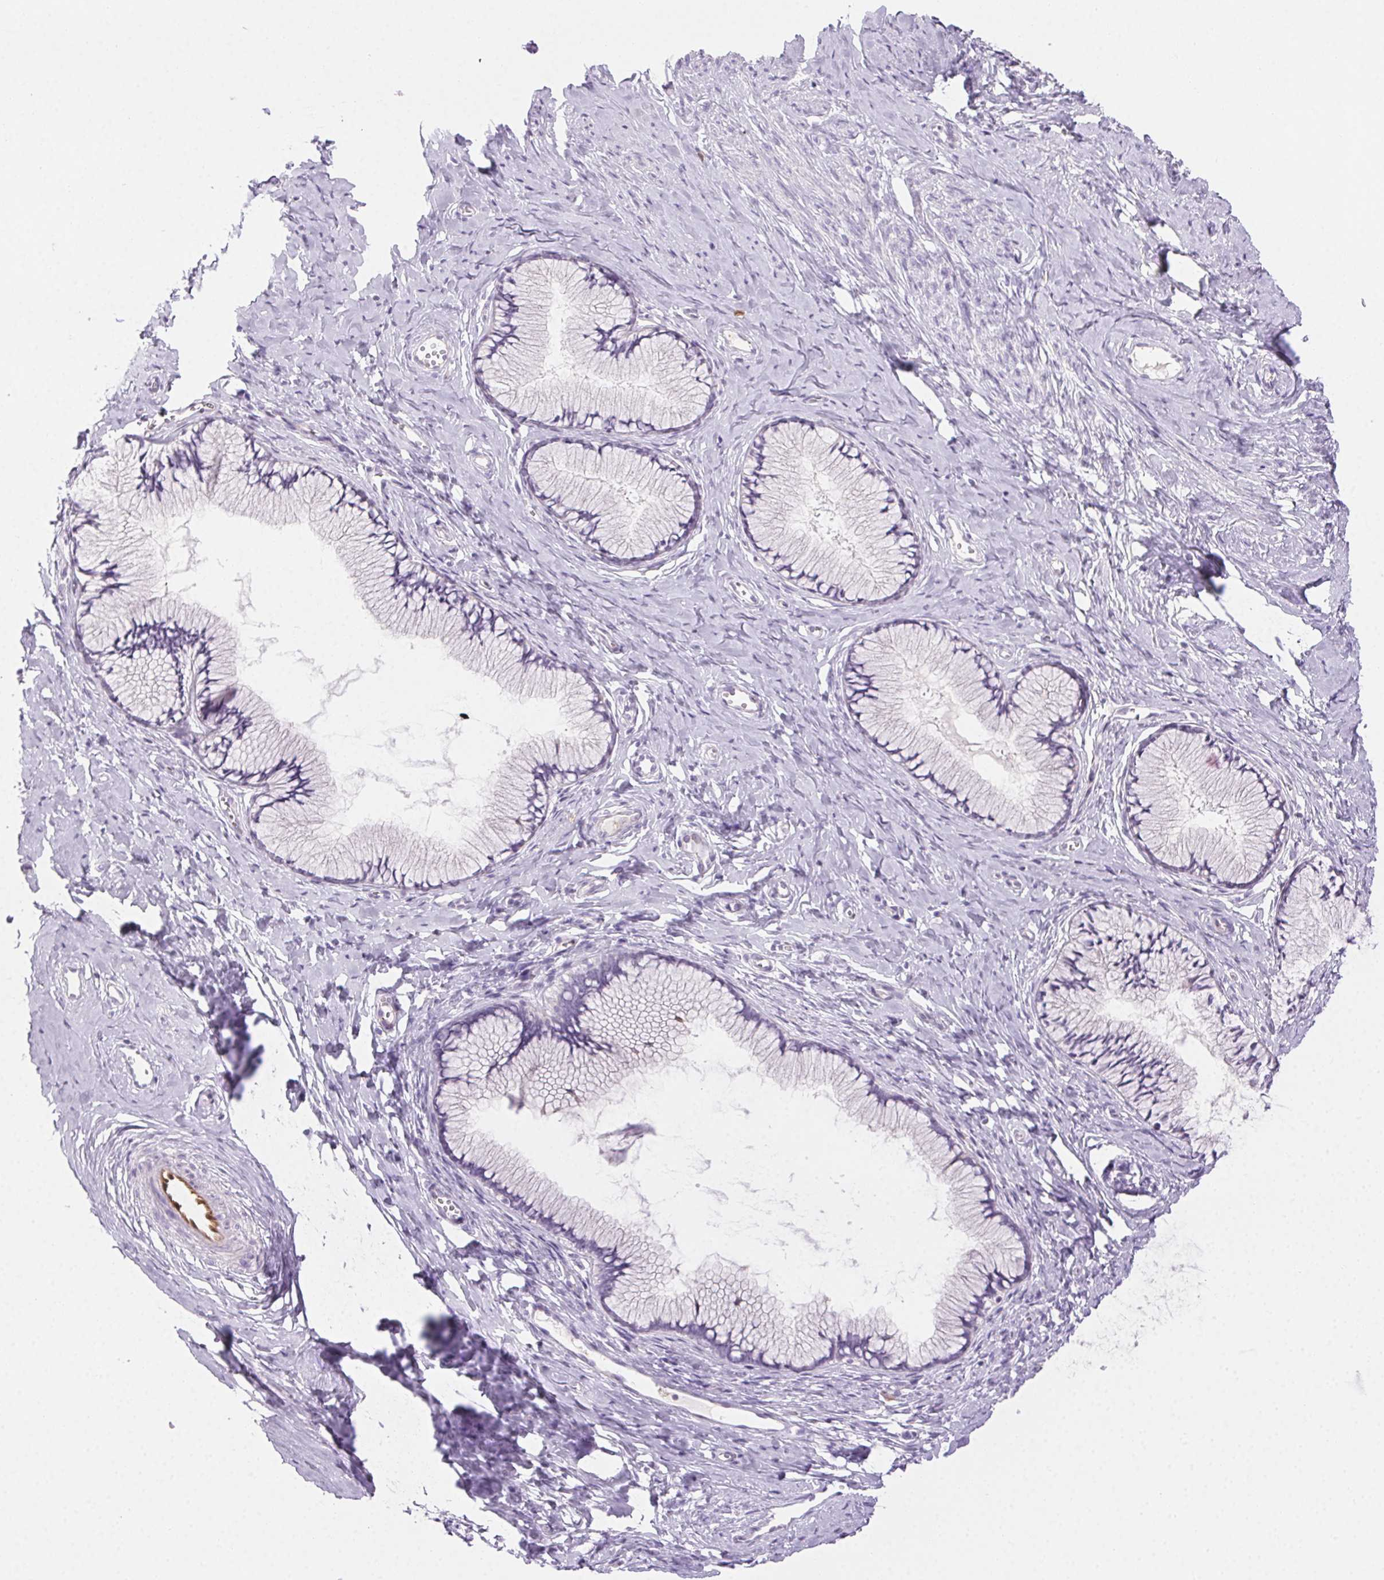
{"staining": {"intensity": "negative", "quantity": "none", "location": "none"}, "tissue": "cervix", "cell_type": "Glandular cells", "image_type": "normal", "snomed": [{"axis": "morphology", "description": "Normal tissue, NOS"}, {"axis": "topography", "description": "Cervix"}], "caption": "Unremarkable cervix was stained to show a protein in brown. There is no significant positivity in glandular cells. (DAB (3,3'-diaminobenzidine) immunohistochemistry visualized using brightfield microscopy, high magnification).", "gene": "TMEM45A", "patient": {"sex": "female", "age": 40}}